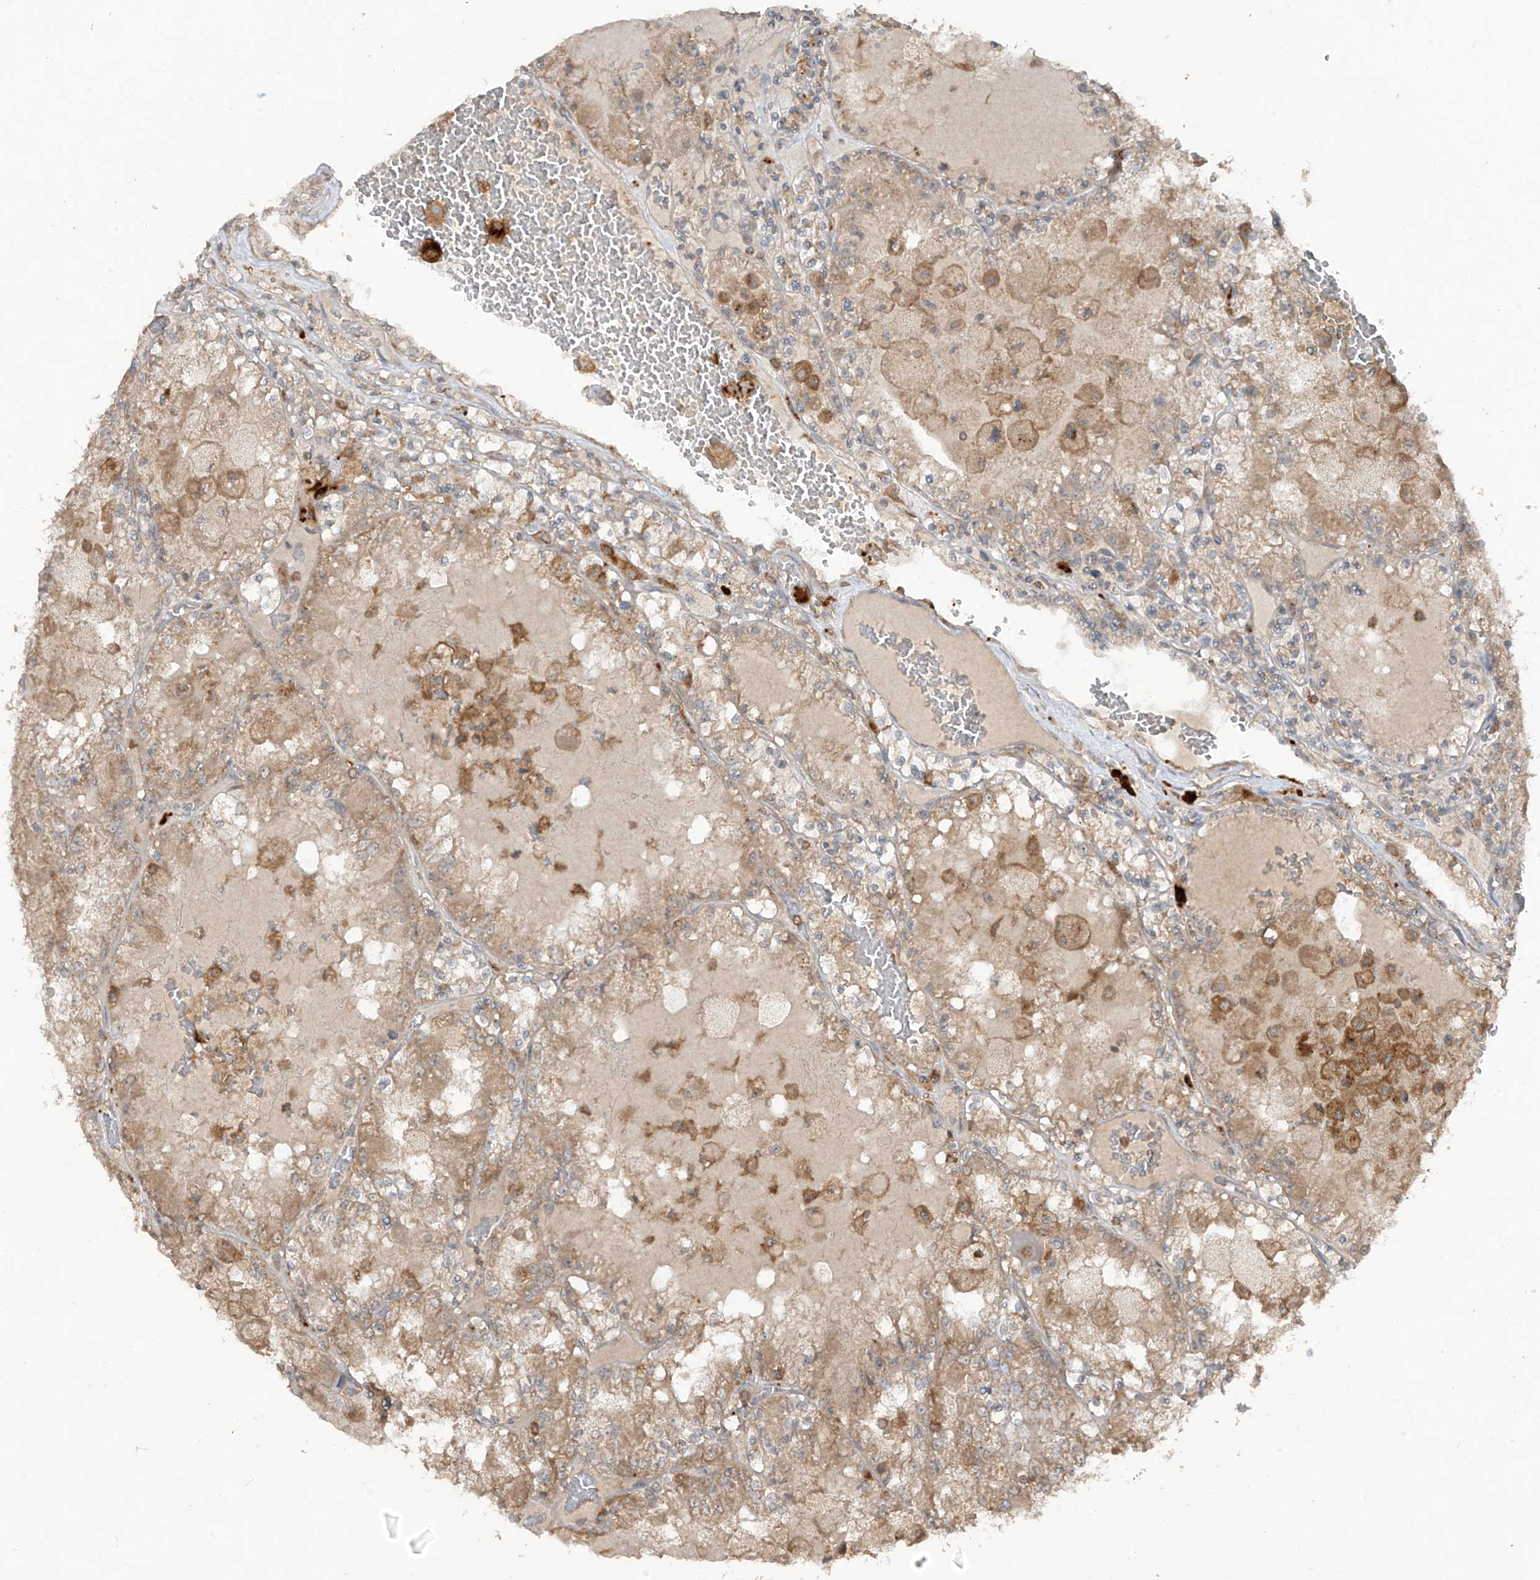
{"staining": {"intensity": "moderate", "quantity": ">75%", "location": "cytoplasmic/membranous"}, "tissue": "renal cancer", "cell_type": "Tumor cells", "image_type": "cancer", "snomed": [{"axis": "morphology", "description": "Adenocarcinoma, NOS"}, {"axis": "topography", "description": "Kidney"}], "caption": "Protein expression analysis of renal adenocarcinoma shows moderate cytoplasmic/membranous expression in about >75% of tumor cells. Nuclei are stained in blue.", "gene": "LDAH", "patient": {"sex": "female", "age": 56}}